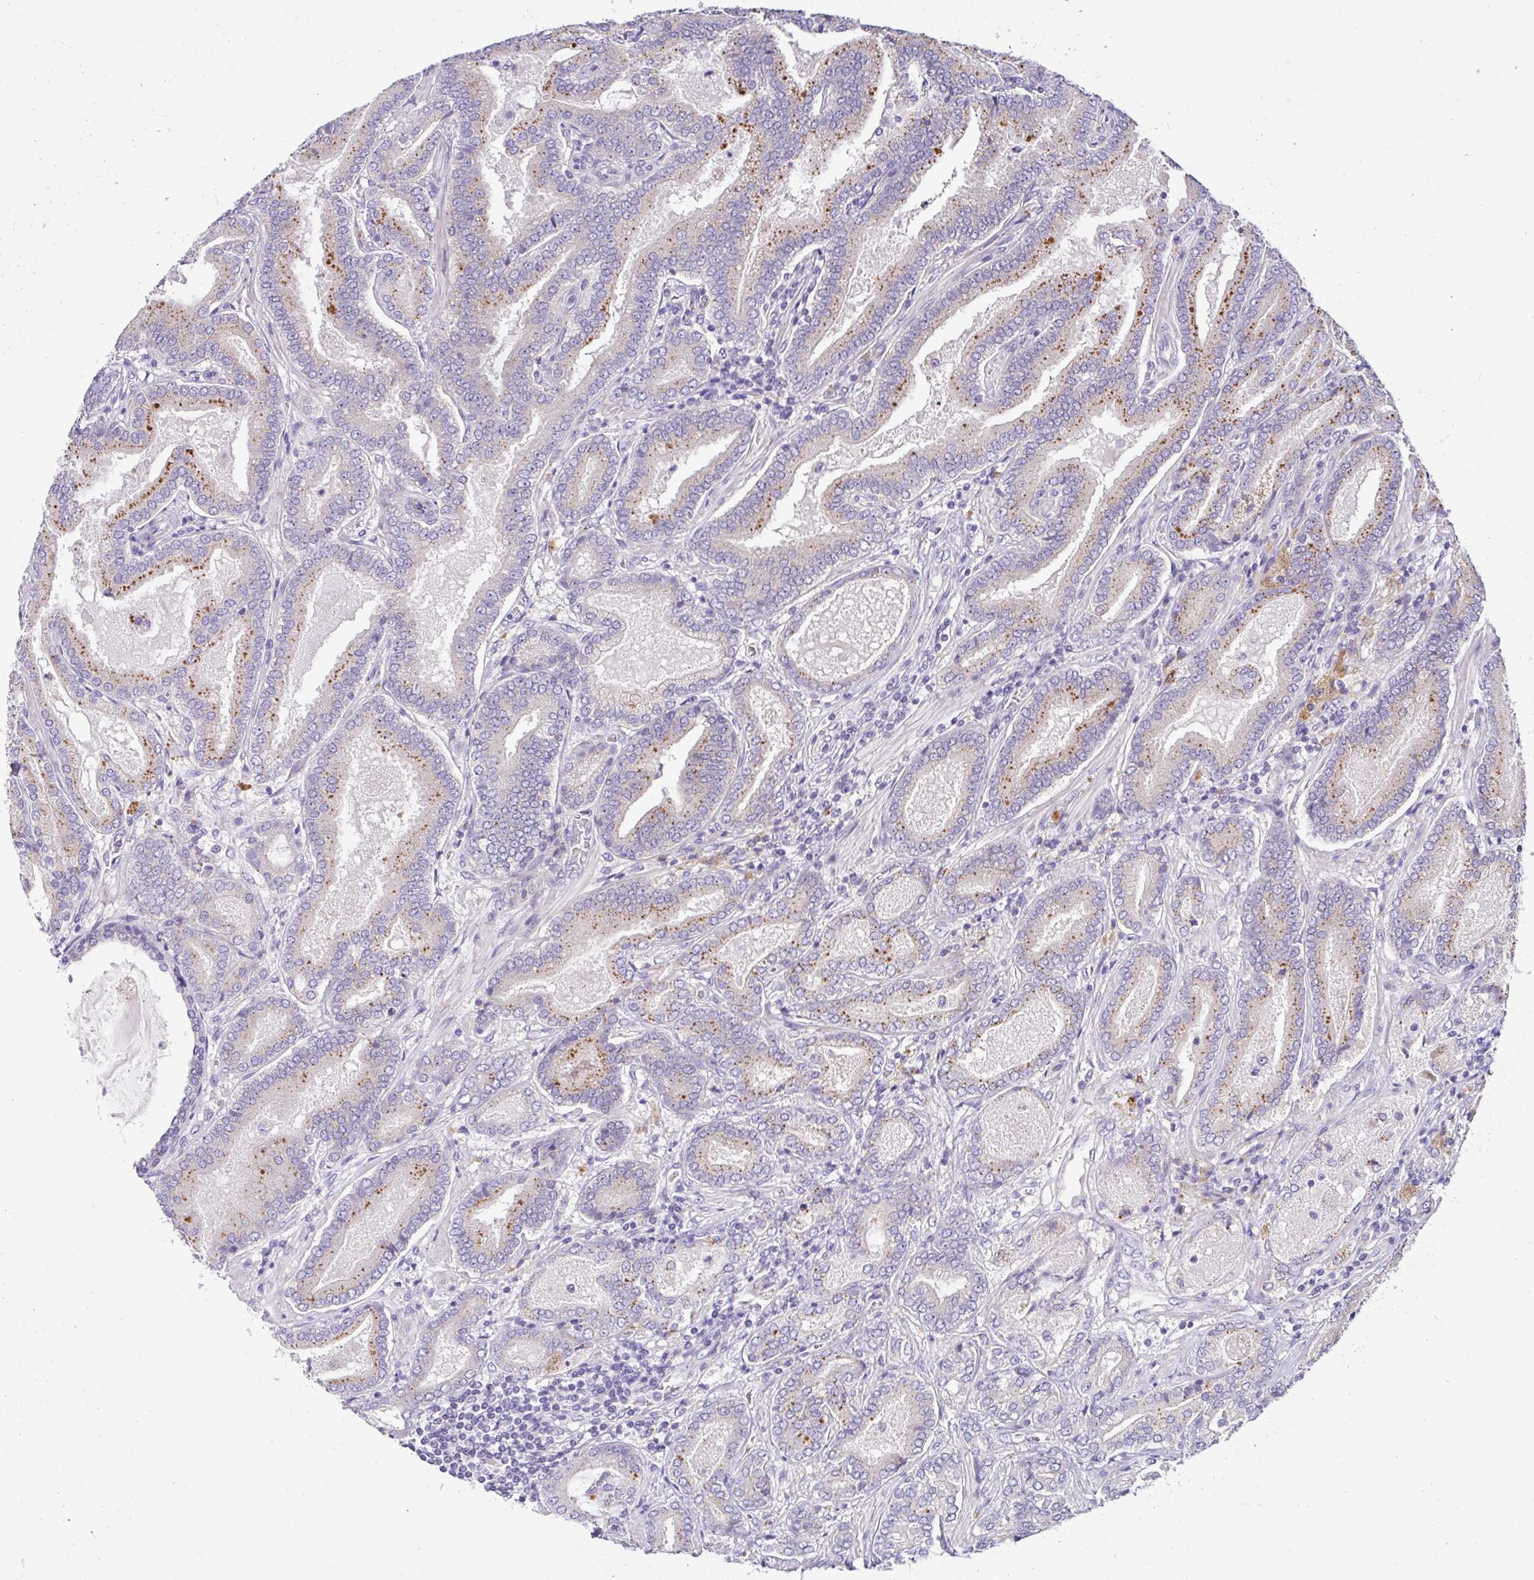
{"staining": {"intensity": "moderate", "quantity": "25%-75%", "location": "cytoplasmic/membranous"}, "tissue": "prostate cancer", "cell_type": "Tumor cells", "image_type": "cancer", "snomed": [{"axis": "morphology", "description": "Adenocarcinoma, High grade"}, {"axis": "topography", "description": "Prostate"}], "caption": "This micrograph demonstrates prostate cancer stained with immunohistochemistry (IHC) to label a protein in brown. The cytoplasmic/membranous of tumor cells show moderate positivity for the protein. Nuclei are counter-stained blue.", "gene": "EPN3", "patient": {"sex": "male", "age": 62}}